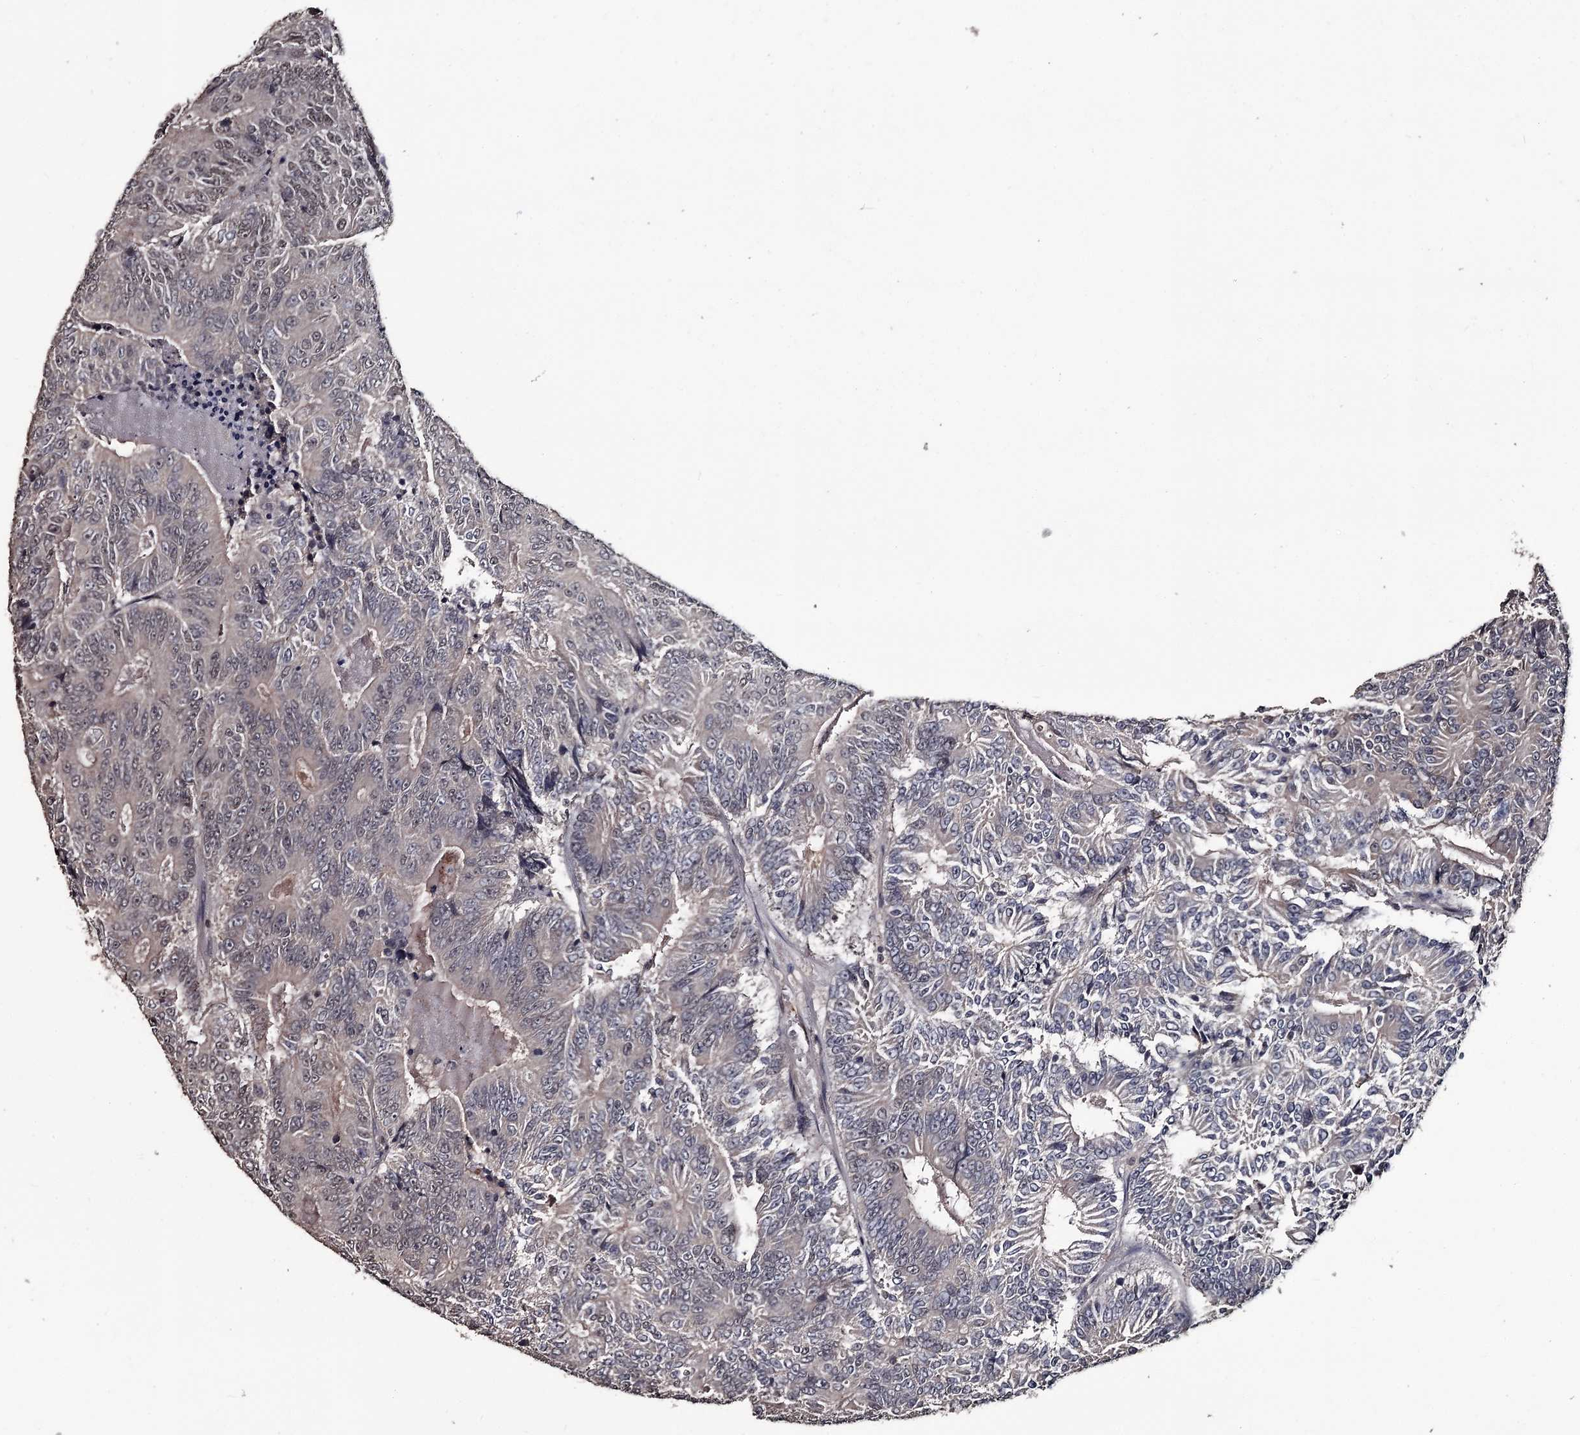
{"staining": {"intensity": "negative", "quantity": "none", "location": "none"}, "tissue": "colorectal cancer", "cell_type": "Tumor cells", "image_type": "cancer", "snomed": [{"axis": "morphology", "description": "Adenocarcinoma, NOS"}, {"axis": "topography", "description": "Colon"}], "caption": "Tumor cells are negative for brown protein staining in colorectal cancer. Nuclei are stained in blue.", "gene": "PRPF40B", "patient": {"sex": "male", "age": 83}}